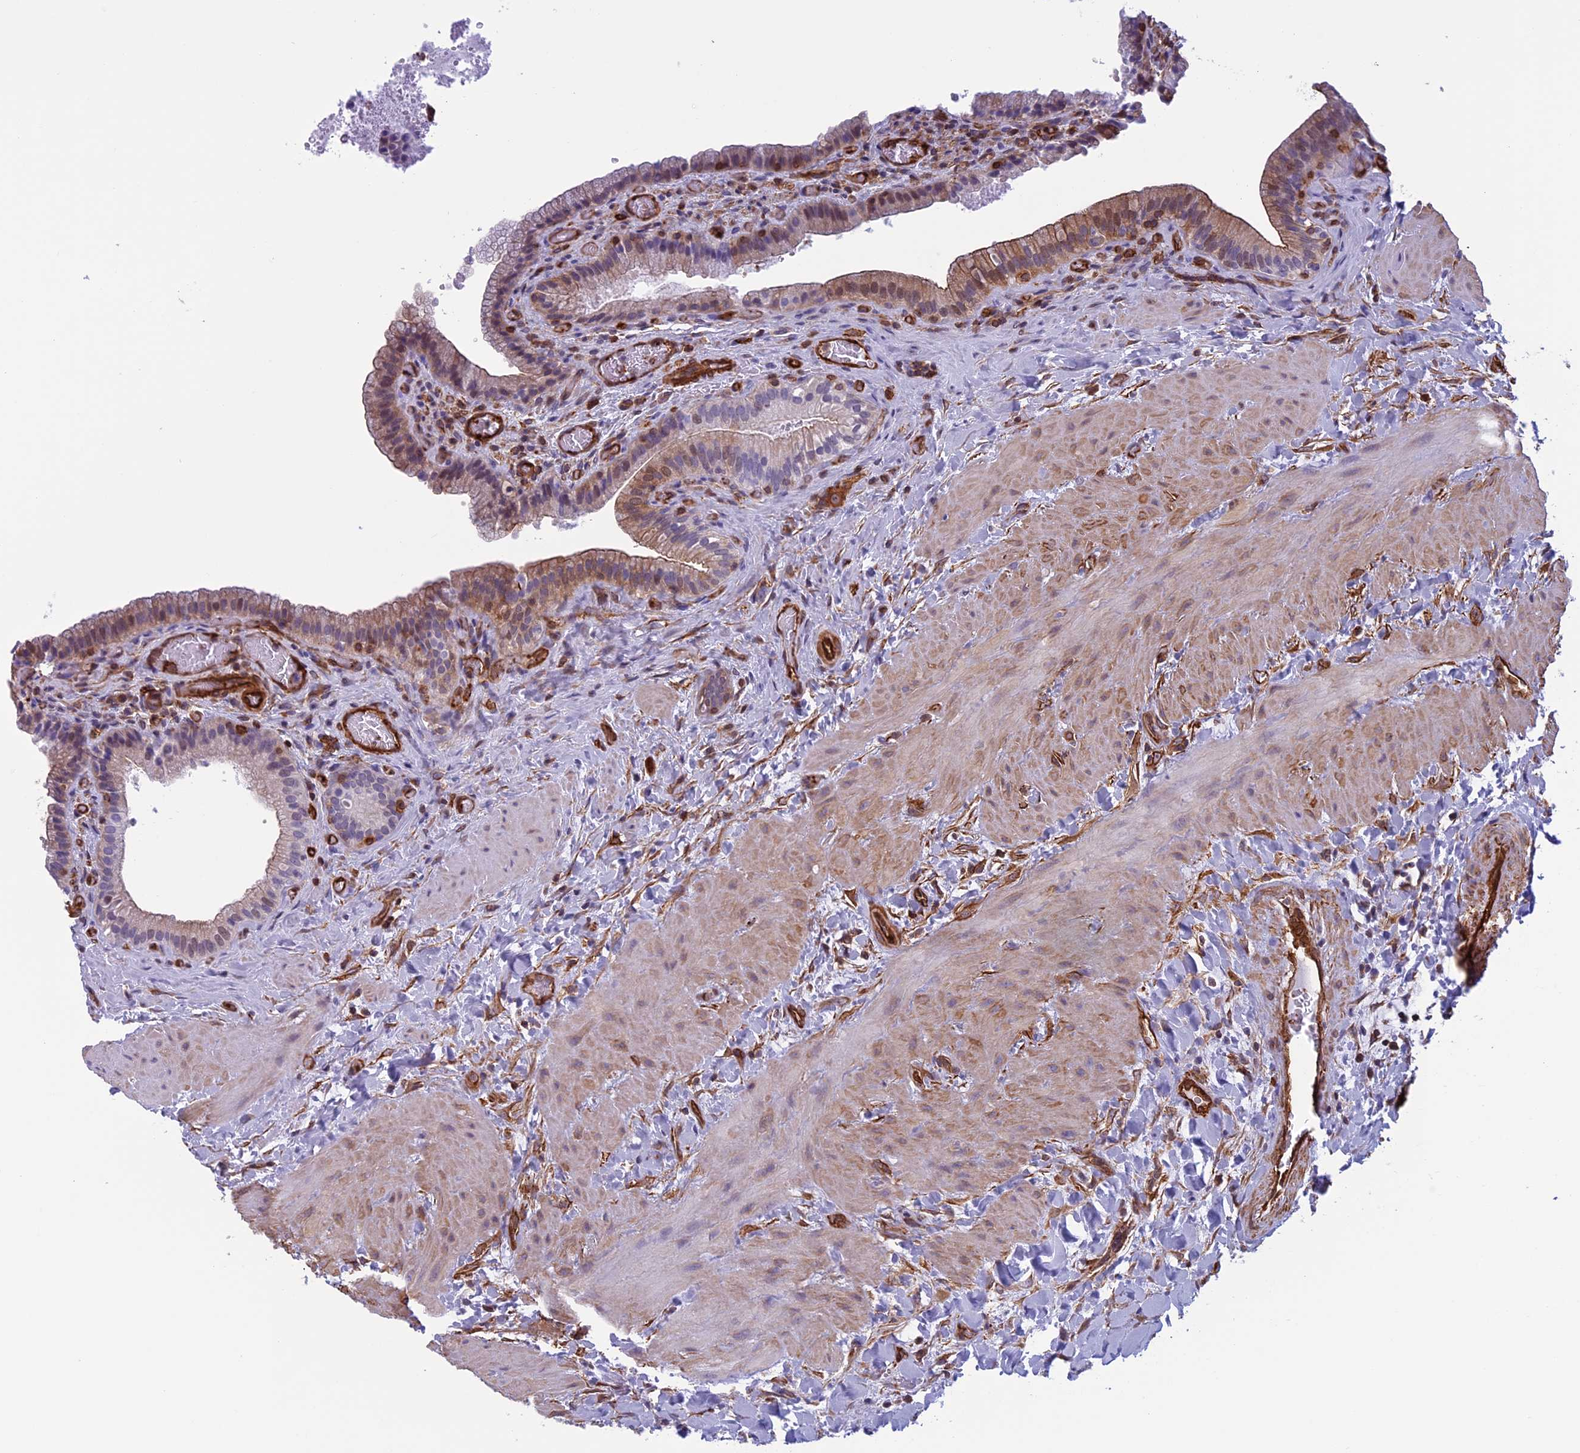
{"staining": {"intensity": "moderate", "quantity": "25%-75%", "location": "cytoplasmic/membranous,nuclear"}, "tissue": "gallbladder", "cell_type": "Glandular cells", "image_type": "normal", "snomed": [{"axis": "morphology", "description": "Normal tissue, NOS"}, {"axis": "topography", "description": "Gallbladder"}], "caption": "Gallbladder stained for a protein shows moderate cytoplasmic/membranous,nuclear positivity in glandular cells. The staining was performed using DAB, with brown indicating positive protein expression. Nuclei are stained blue with hematoxylin.", "gene": "ANGPTL2", "patient": {"sex": "male", "age": 24}}